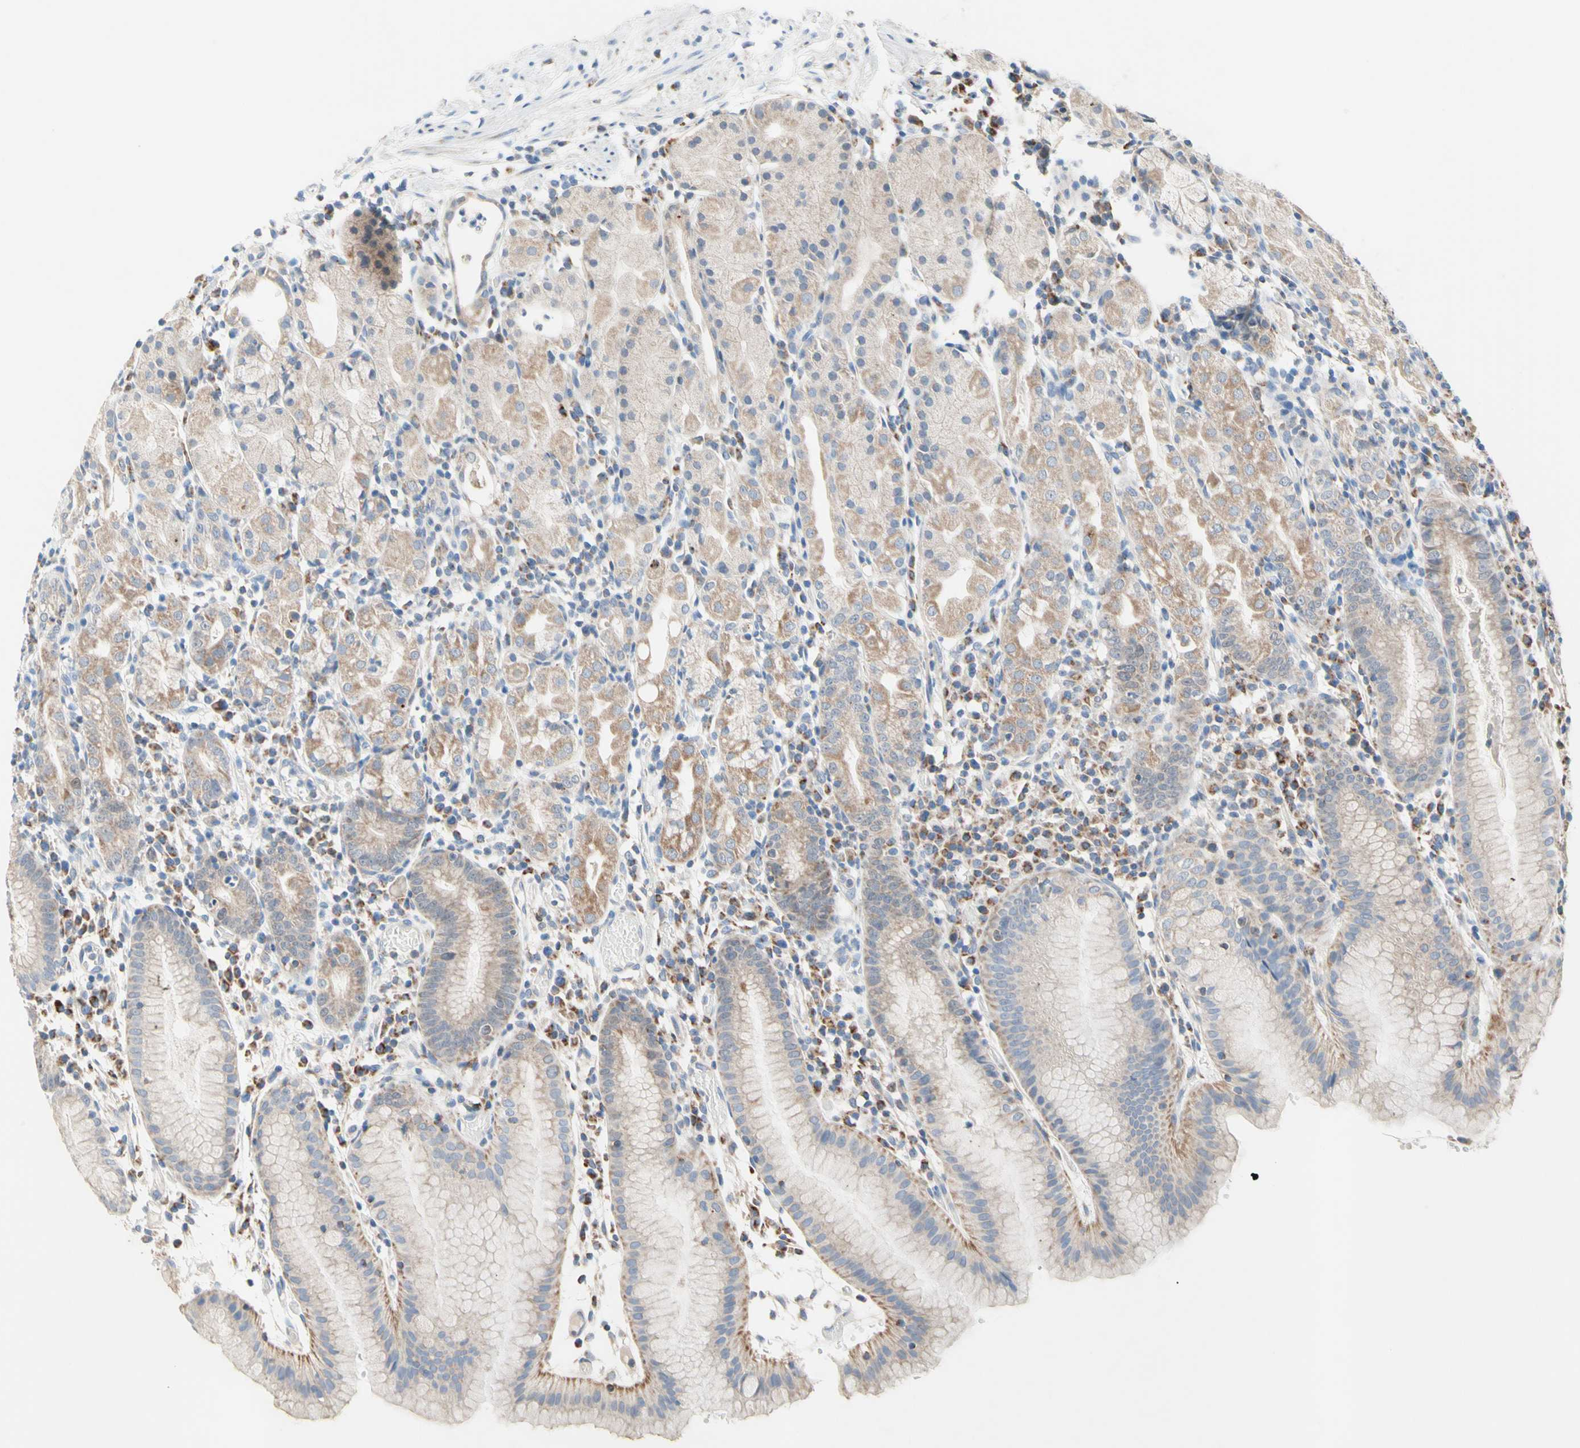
{"staining": {"intensity": "moderate", "quantity": "25%-75%", "location": "cytoplasmic/membranous"}, "tissue": "stomach", "cell_type": "Glandular cells", "image_type": "normal", "snomed": [{"axis": "morphology", "description": "Normal tissue, NOS"}, {"axis": "topography", "description": "Stomach"}, {"axis": "topography", "description": "Stomach, lower"}], "caption": "Immunohistochemistry (IHC) of normal human stomach exhibits medium levels of moderate cytoplasmic/membranous staining in about 25%-75% of glandular cells.", "gene": "MFF", "patient": {"sex": "female", "age": 75}}